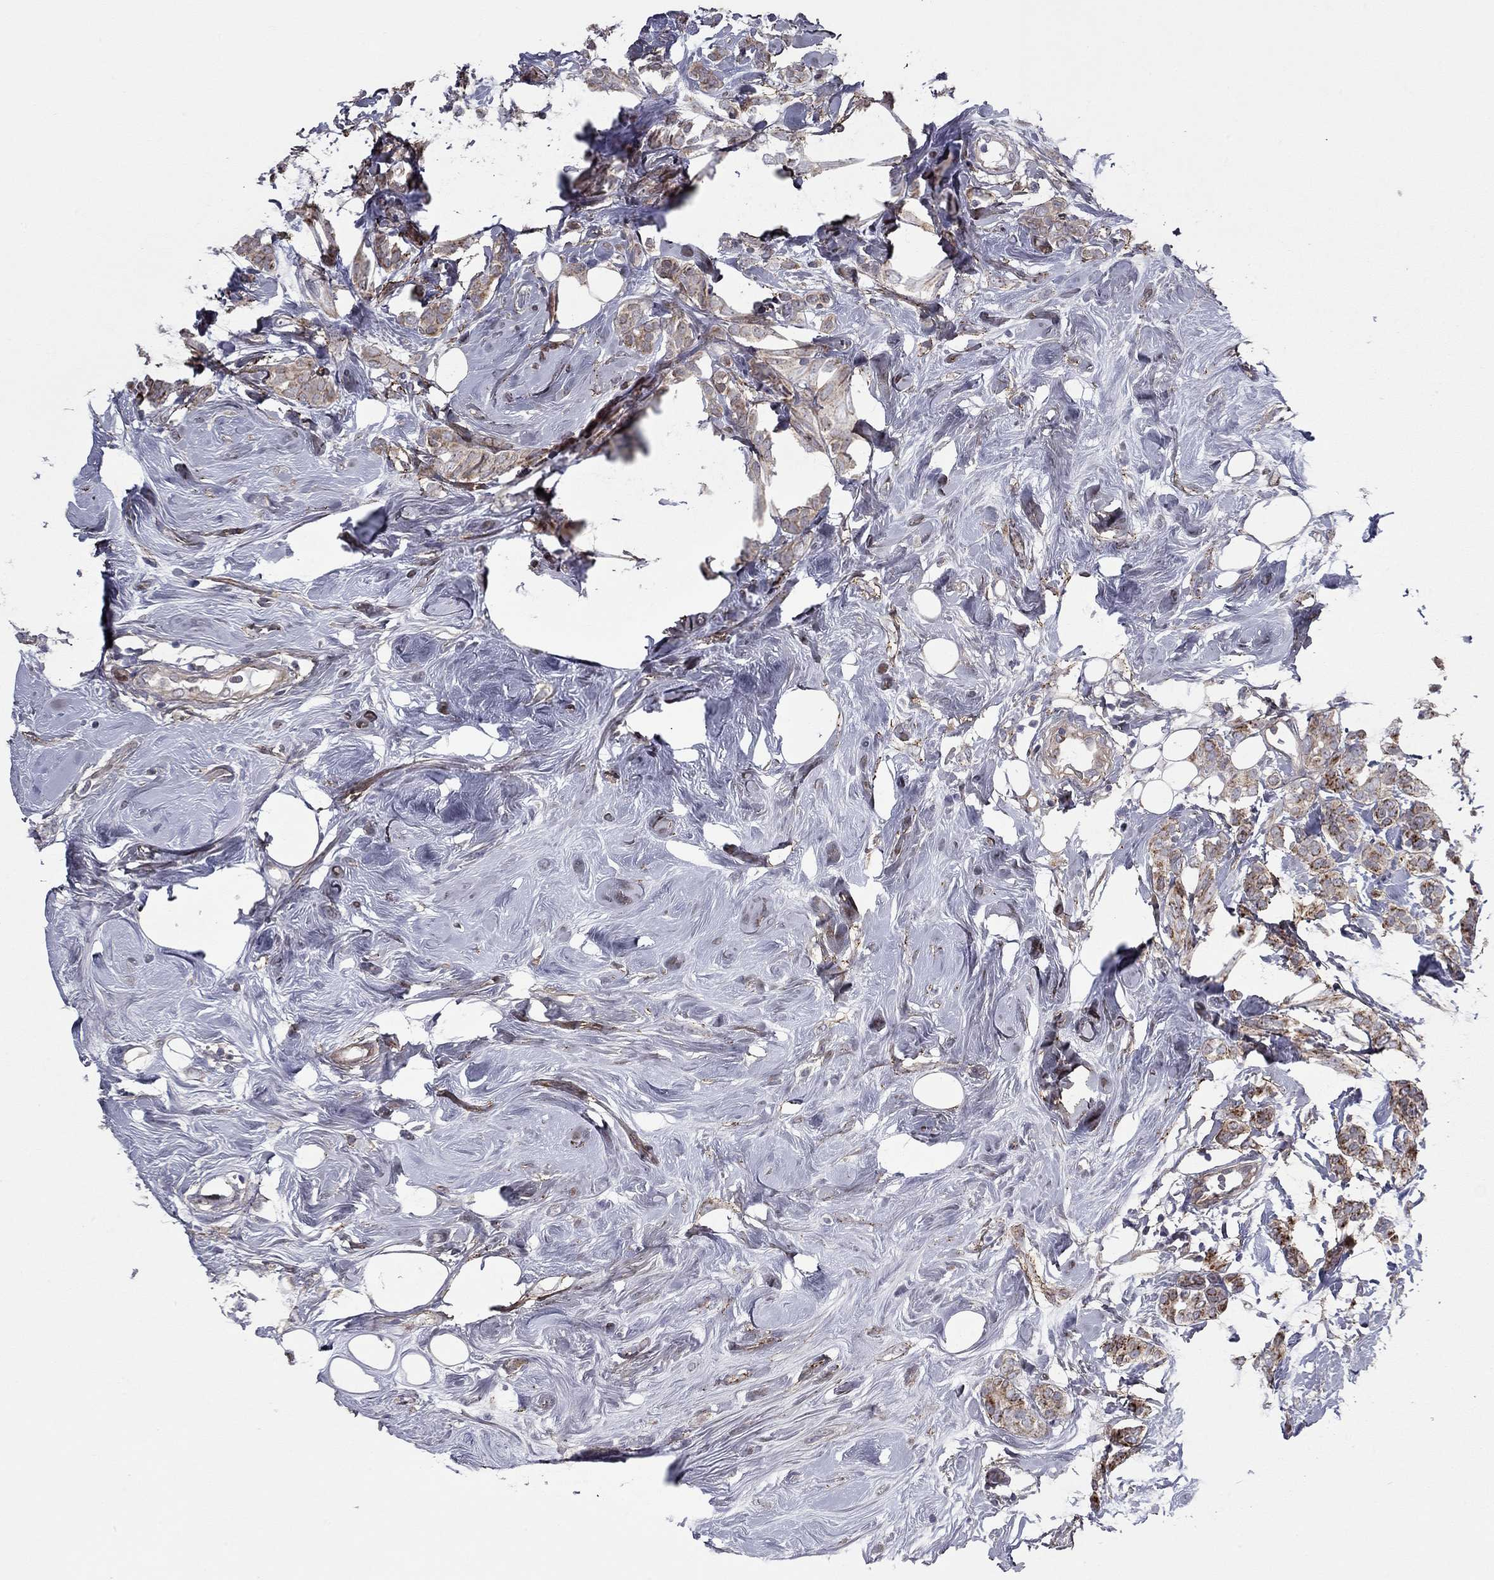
{"staining": {"intensity": "moderate", "quantity": ">75%", "location": "cytoplasmic/membranous"}, "tissue": "breast cancer", "cell_type": "Tumor cells", "image_type": "cancer", "snomed": [{"axis": "morphology", "description": "Lobular carcinoma"}, {"axis": "topography", "description": "Breast"}], "caption": "Immunohistochemistry (IHC) histopathology image of neoplastic tissue: breast cancer stained using immunohistochemistry (IHC) displays medium levels of moderate protein expression localized specifically in the cytoplasmic/membranous of tumor cells, appearing as a cytoplasmic/membranous brown color.", "gene": "DUSP7", "patient": {"sex": "female", "age": 49}}